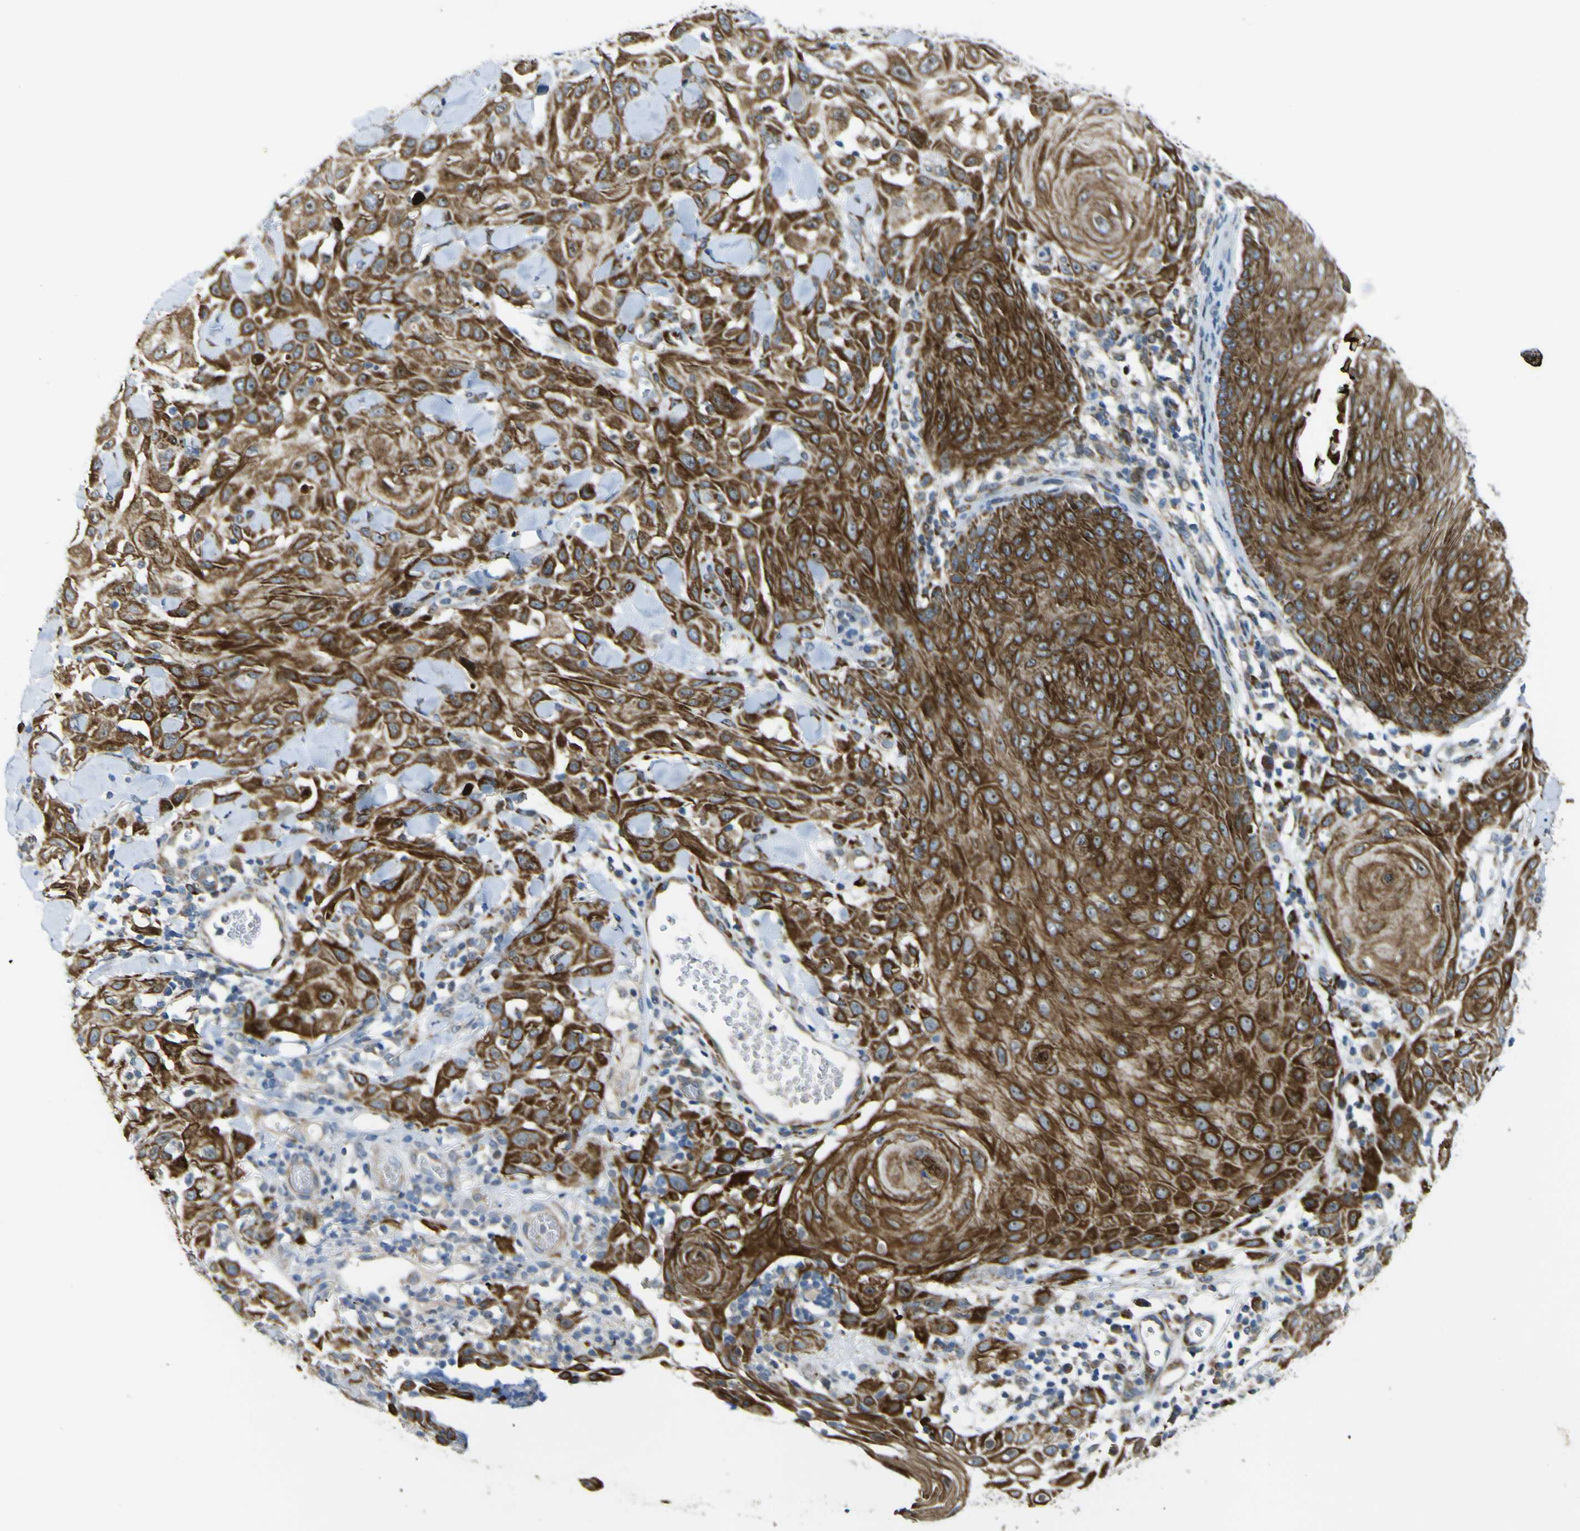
{"staining": {"intensity": "strong", "quantity": ">75%", "location": "cytoplasmic/membranous"}, "tissue": "skin cancer", "cell_type": "Tumor cells", "image_type": "cancer", "snomed": [{"axis": "morphology", "description": "Squamous cell carcinoma, NOS"}, {"axis": "topography", "description": "Skin"}], "caption": "Protein expression analysis of squamous cell carcinoma (skin) exhibits strong cytoplasmic/membranous expression in approximately >75% of tumor cells. The staining was performed using DAB, with brown indicating positive protein expression. Nuclei are stained blue with hematoxylin.", "gene": "LBHD1", "patient": {"sex": "male", "age": 24}}